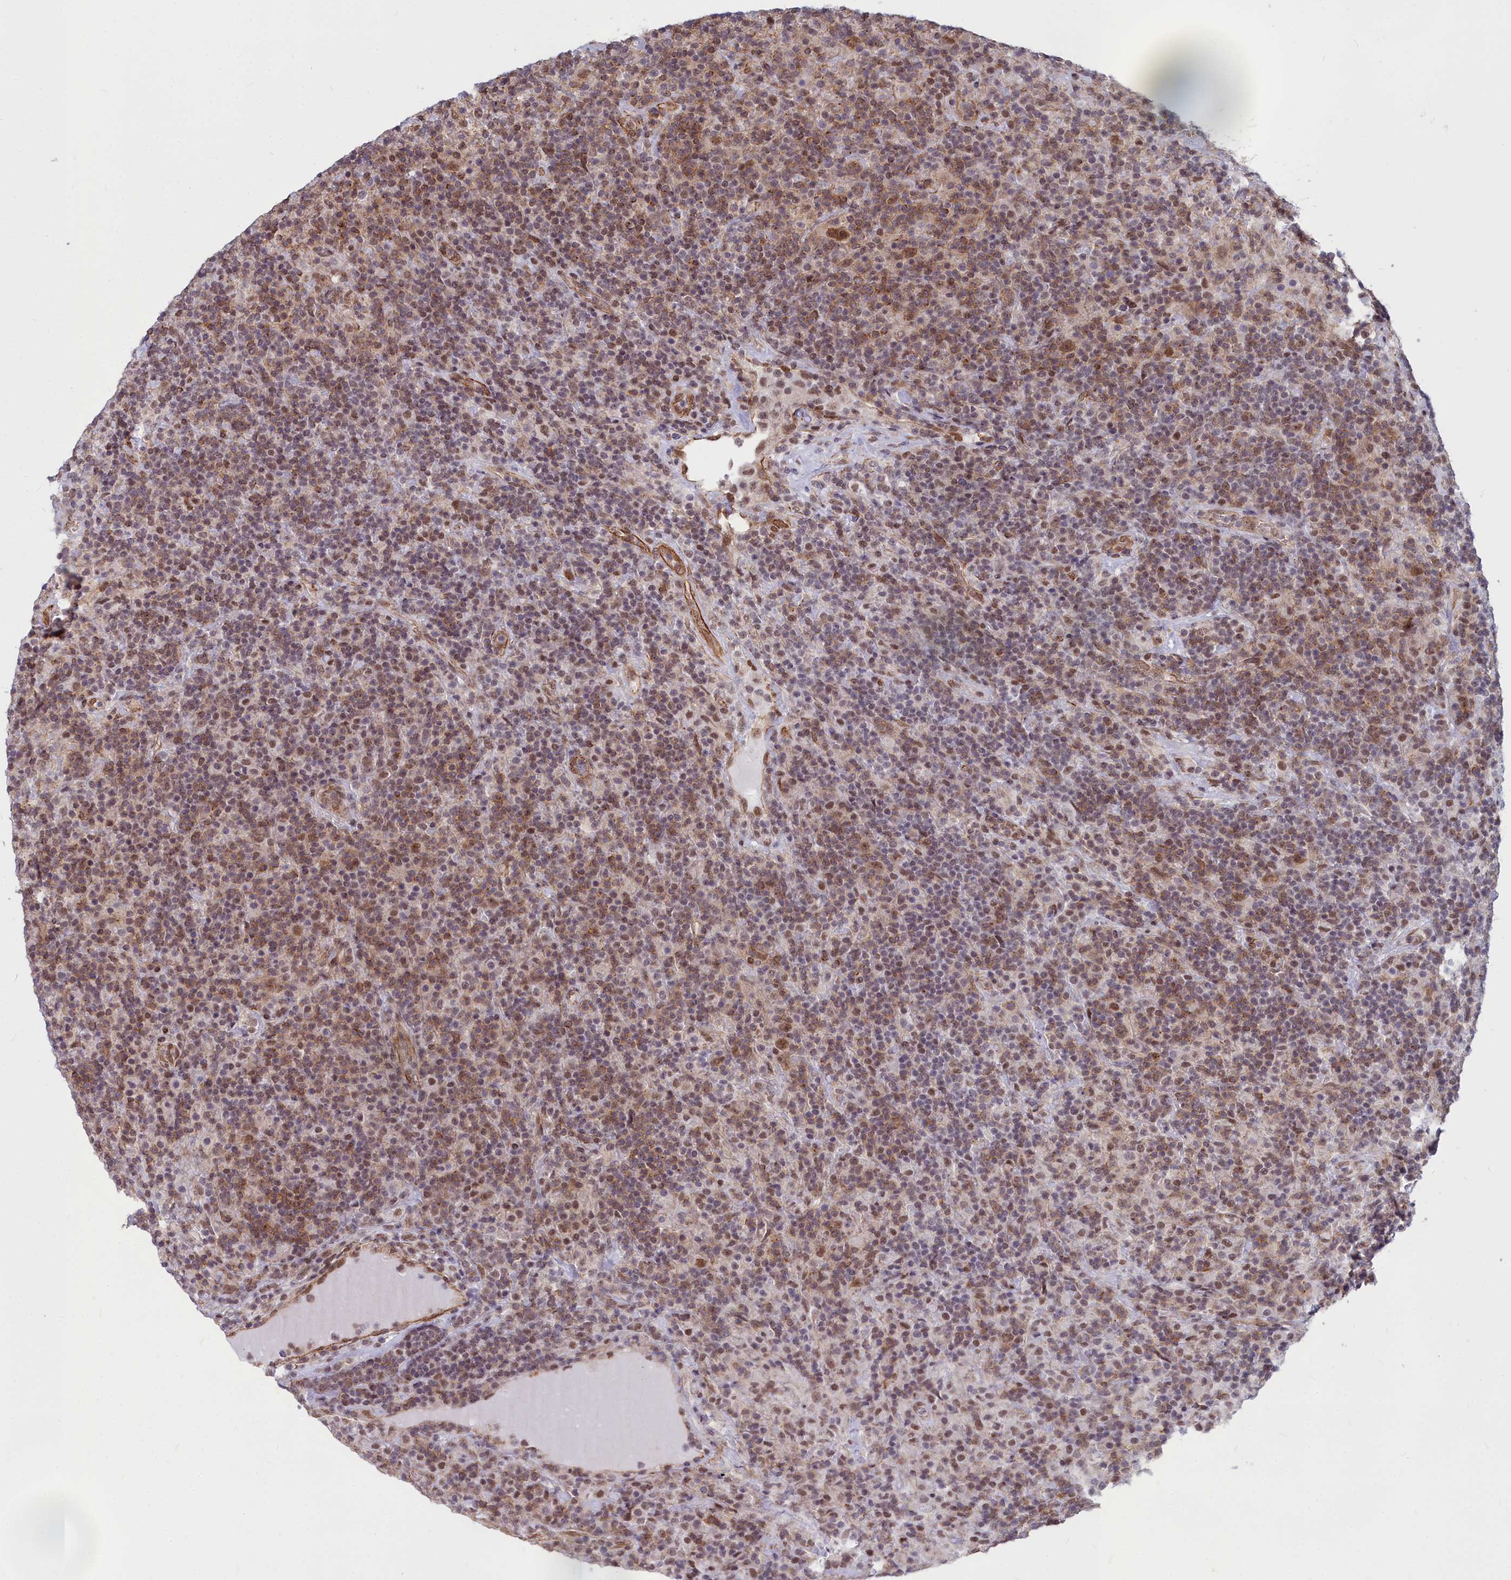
{"staining": {"intensity": "moderate", "quantity": ">75%", "location": "cytoplasmic/membranous,nuclear"}, "tissue": "lymphoma", "cell_type": "Tumor cells", "image_type": "cancer", "snomed": [{"axis": "morphology", "description": "Hodgkin's disease, NOS"}, {"axis": "topography", "description": "Lymph node"}], "caption": "About >75% of tumor cells in Hodgkin's disease show moderate cytoplasmic/membranous and nuclear protein positivity as visualized by brown immunohistochemical staining.", "gene": "YJU2", "patient": {"sex": "male", "age": 70}}